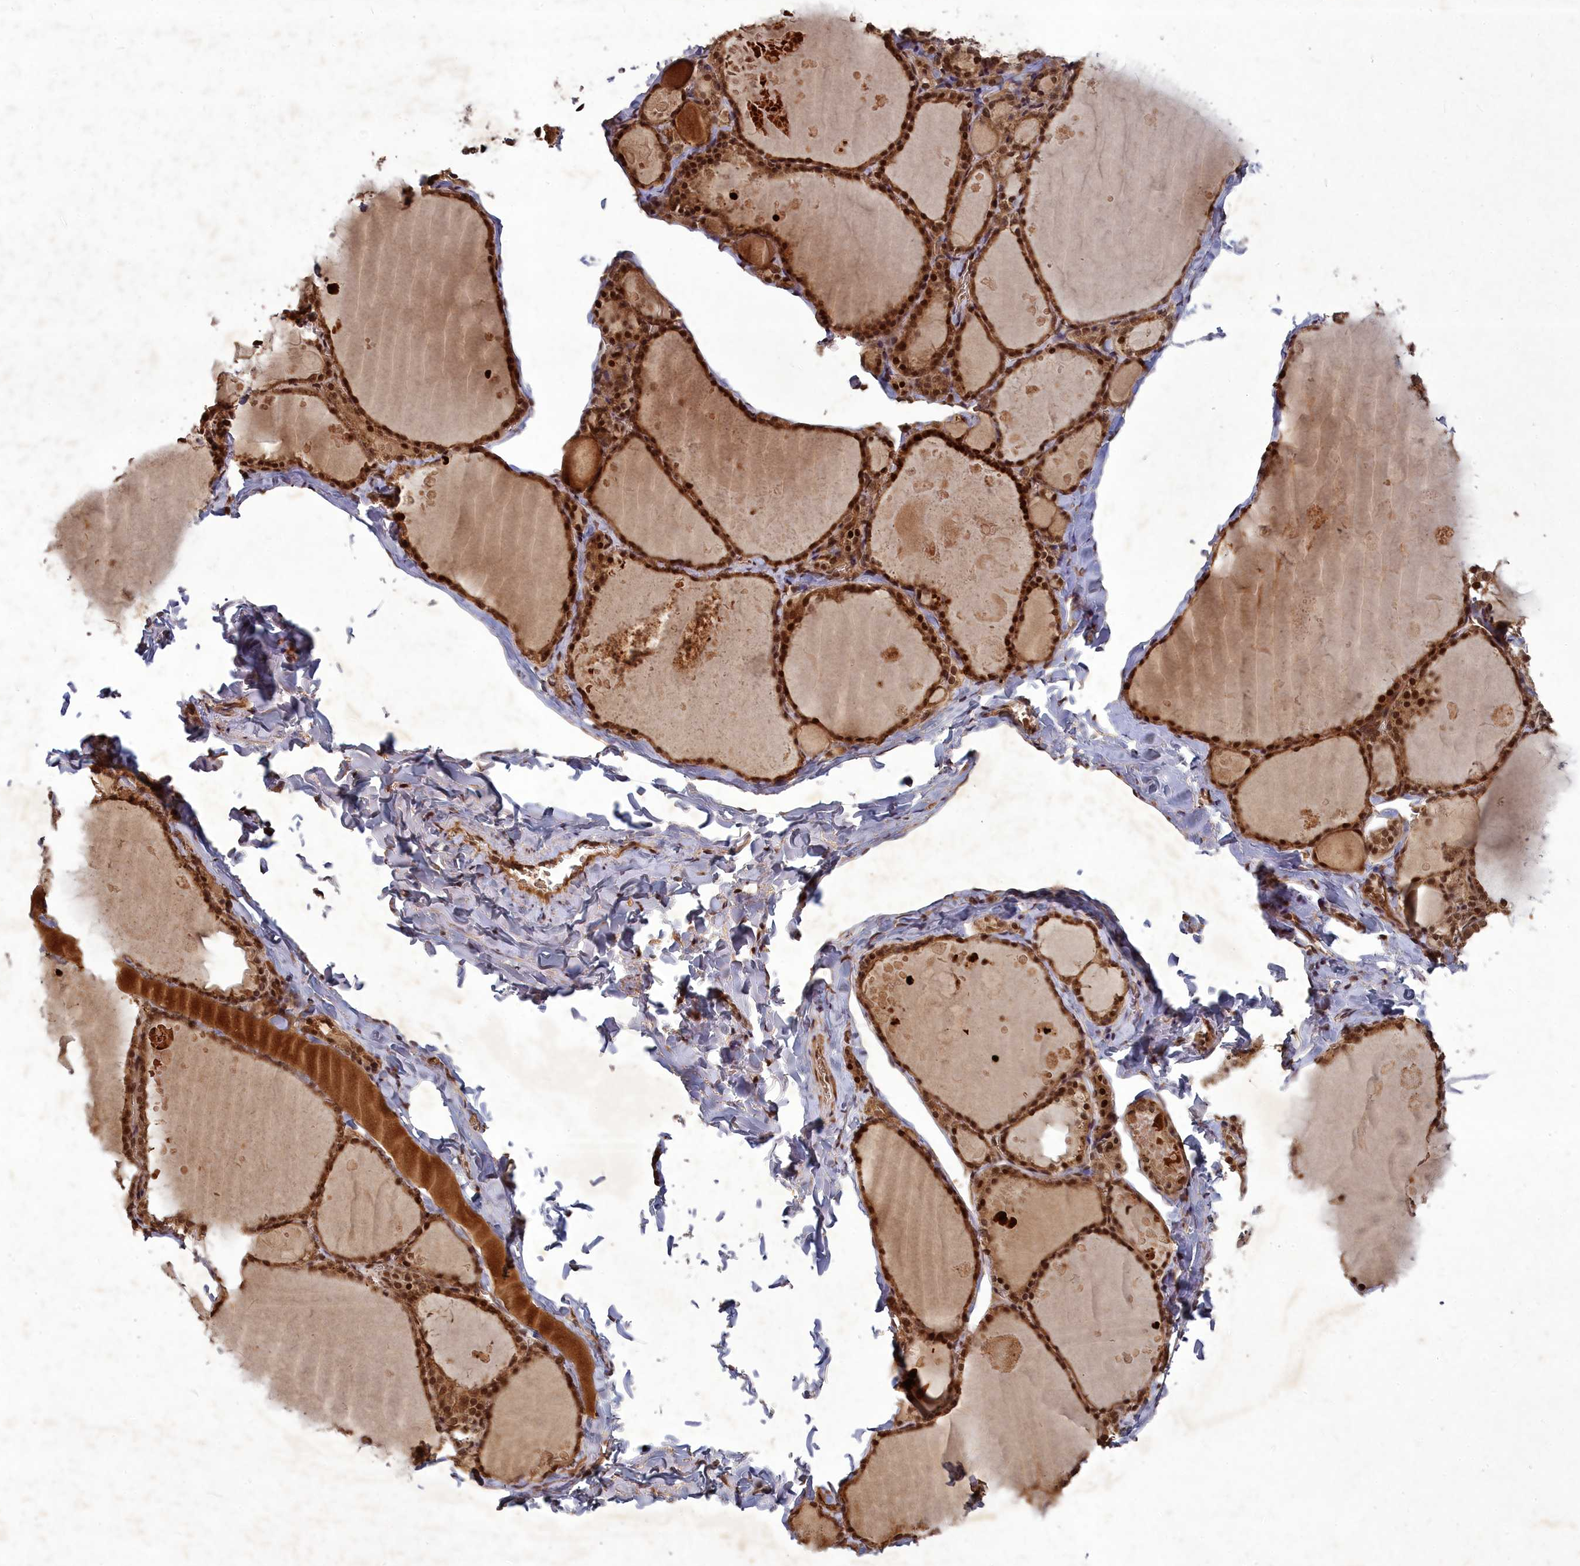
{"staining": {"intensity": "strong", "quantity": ">75%", "location": "cytoplasmic/membranous,nuclear"}, "tissue": "thyroid gland", "cell_type": "Glandular cells", "image_type": "normal", "snomed": [{"axis": "morphology", "description": "Normal tissue, NOS"}, {"axis": "topography", "description": "Thyroid gland"}], "caption": "Immunohistochemical staining of unremarkable thyroid gland displays high levels of strong cytoplasmic/membranous,nuclear positivity in about >75% of glandular cells. (brown staining indicates protein expression, while blue staining denotes nuclei).", "gene": "SRMS", "patient": {"sex": "male", "age": 56}}